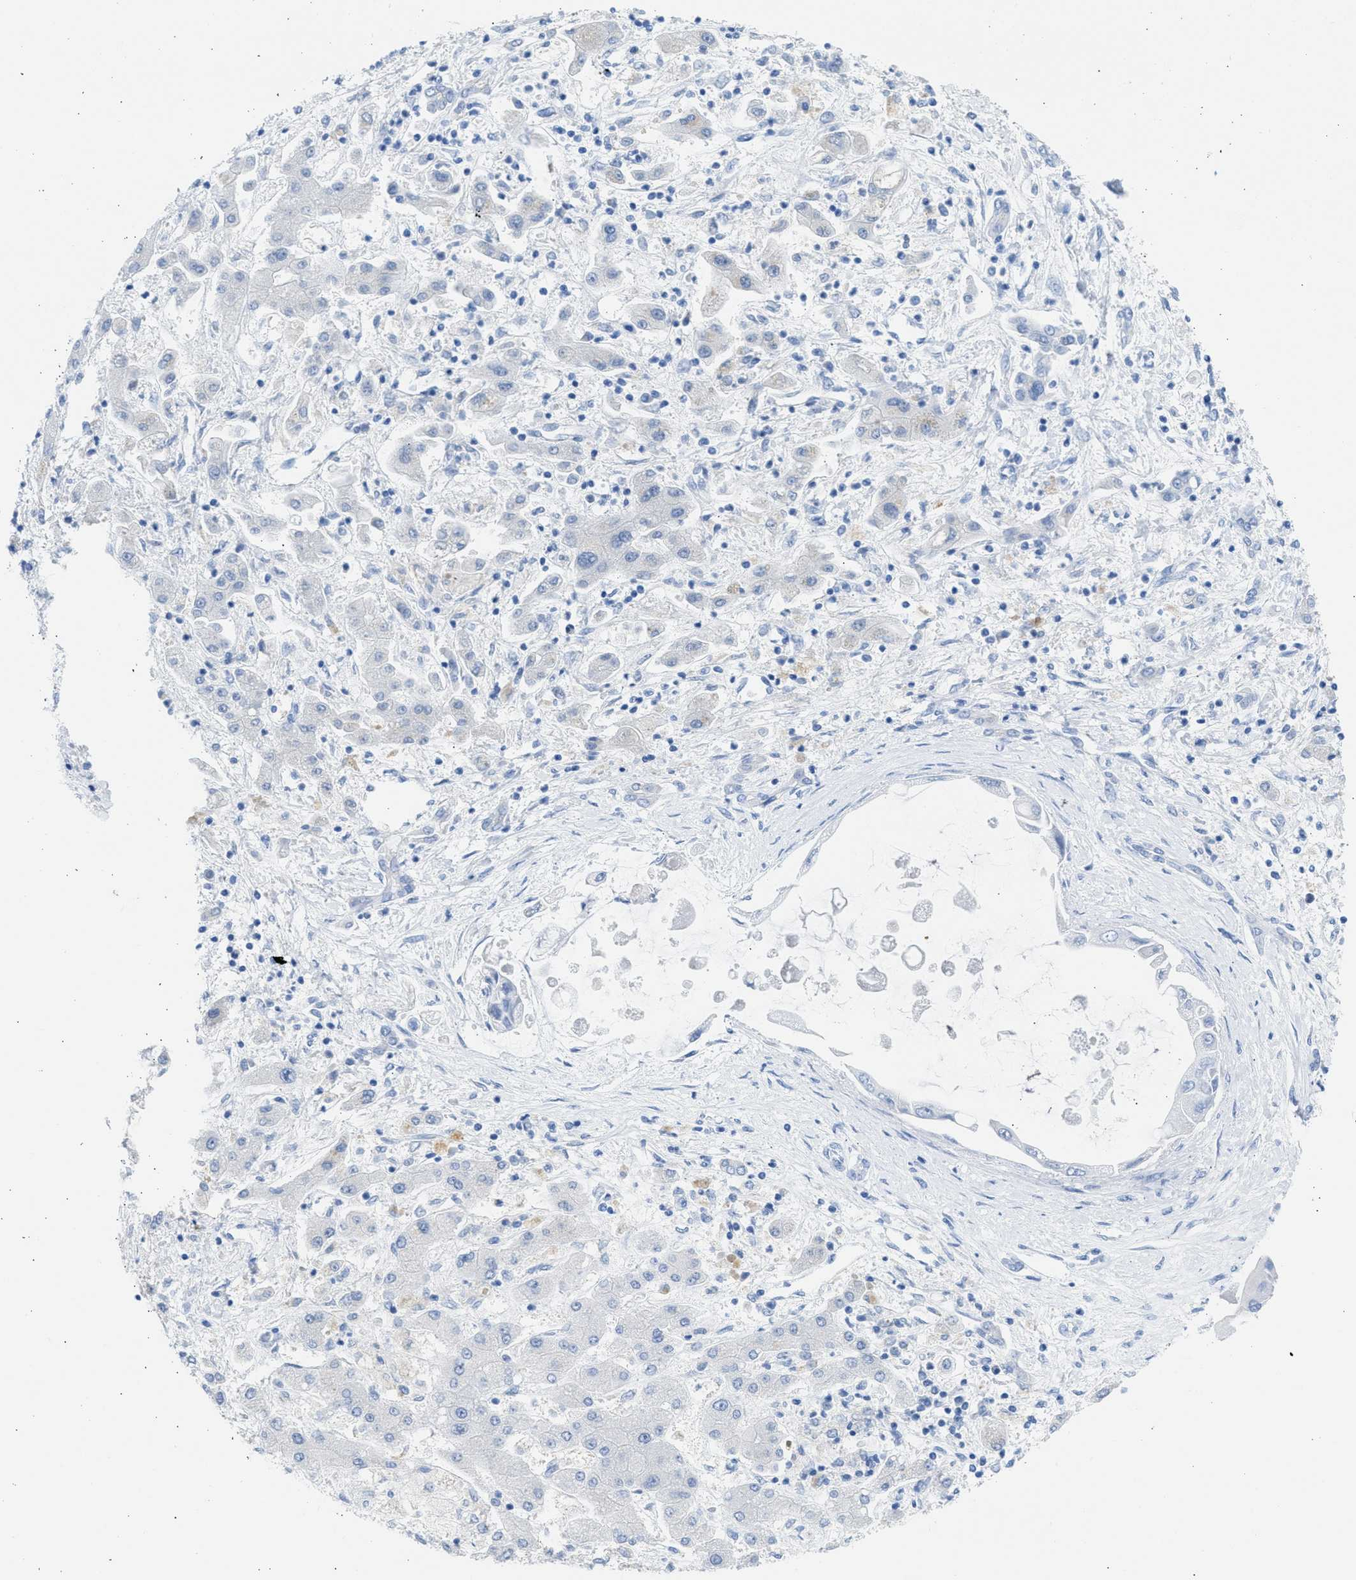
{"staining": {"intensity": "negative", "quantity": "none", "location": "none"}, "tissue": "liver cancer", "cell_type": "Tumor cells", "image_type": "cancer", "snomed": [{"axis": "morphology", "description": "Cholangiocarcinoma"}, {"axis": "topography", "description": "Liver"}], "caption": "An immunohistochemistry histopathology image of liver cancer is shown. There is no staining in tumor cells of liver cancer. (DAB immunohistochemistry with hematoxylin counter stain).", "gene": "SPATA3", "patient": {"sex": "male", "age": 50}}